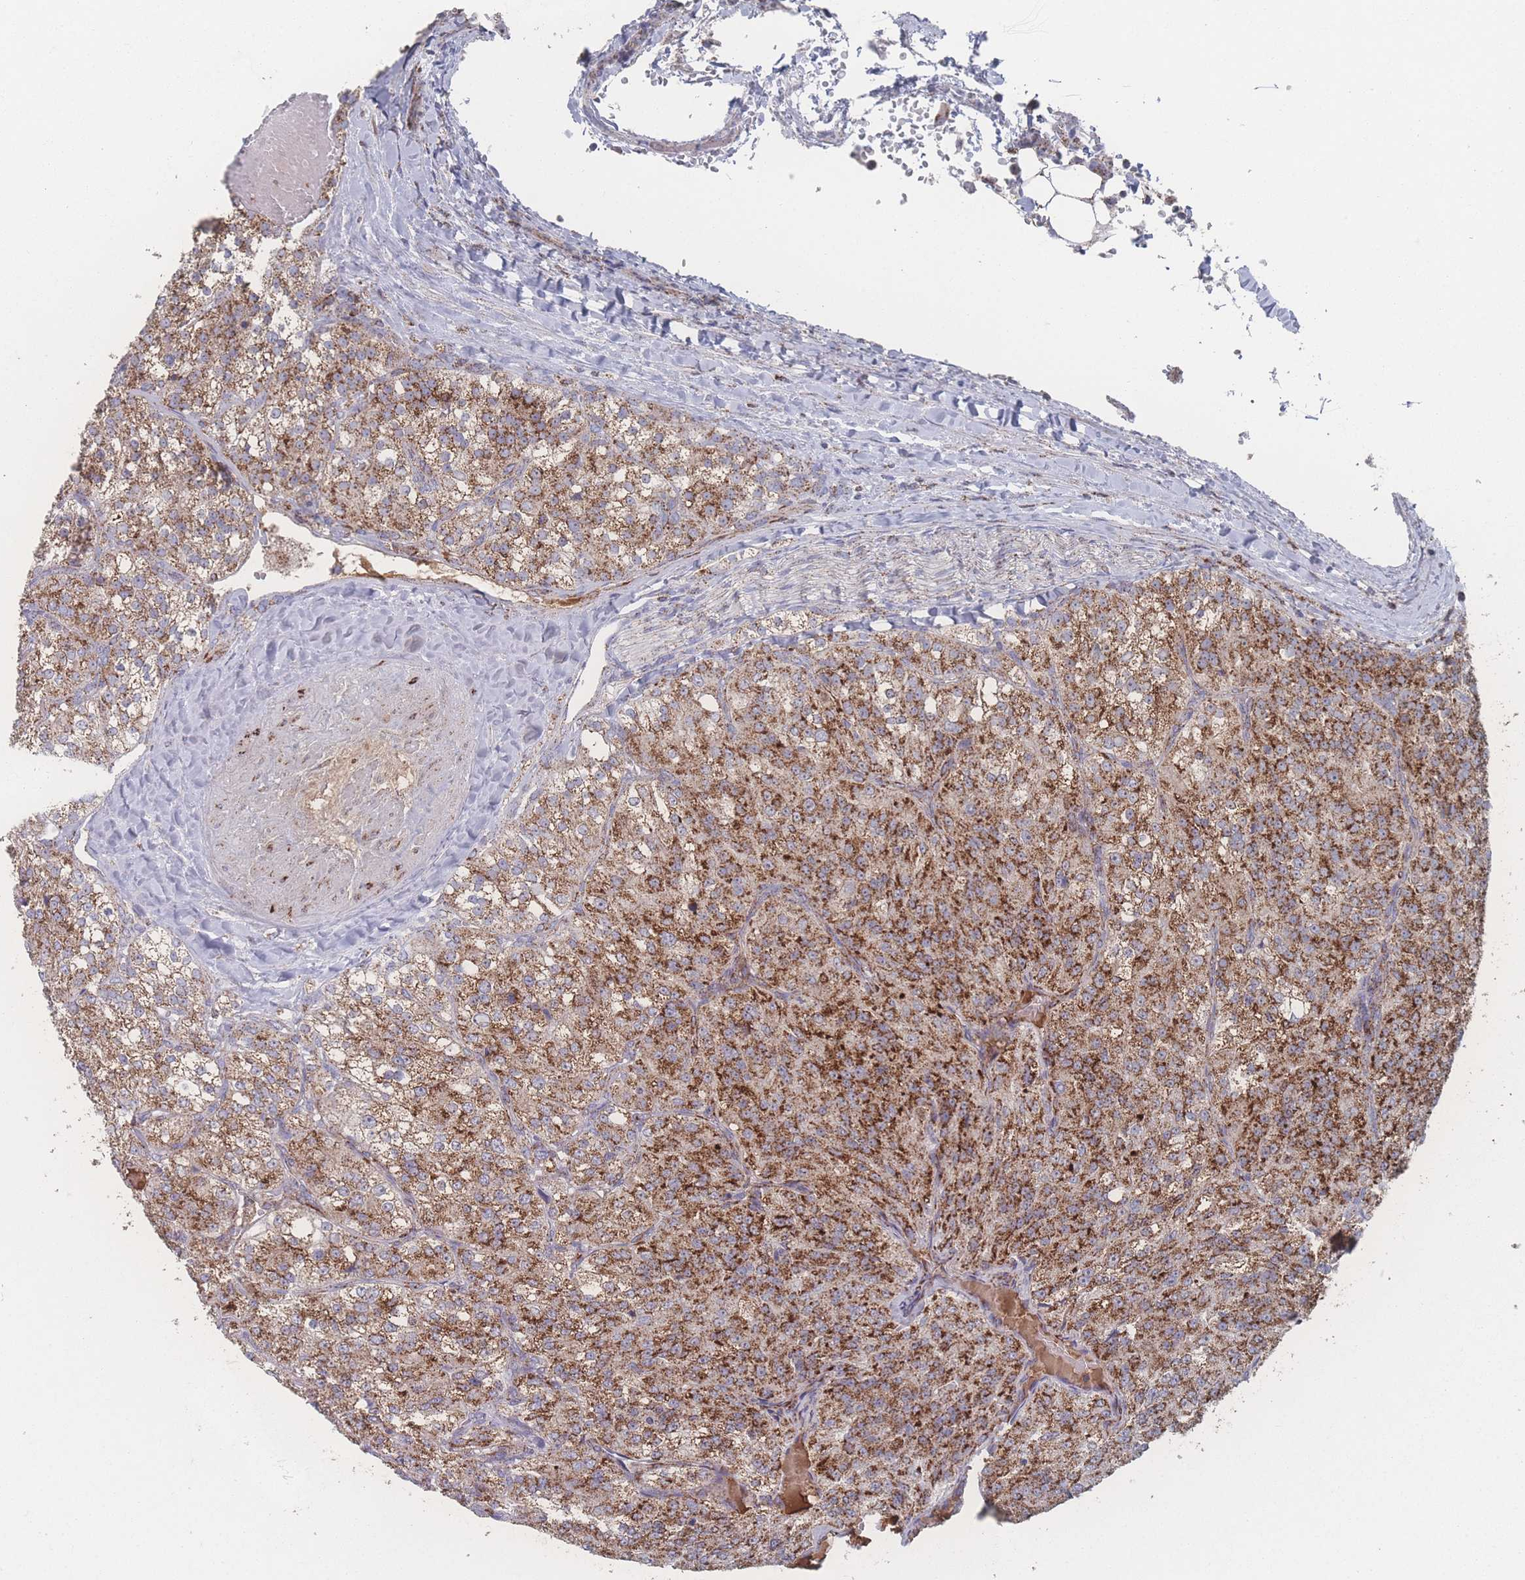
{"staining": {"intensity": "strong", "quantity": ">75%", "location": "cytoplasmic/membranous"}, "tissue": "renal cancer", "cell_type": "Tumor cells", "image_type": "cancer", "snomed": [{"axis": "morphology", "description": "Adenocarcinoma, NOS"}, {"axis": "topography", "description": "Kidney"}], "caption": "Tumor cells display strong cytoplasmic/membranous staining in approximately >75% of cells in renal cancer. The staining was performed using DAB (3,3'-diaminobenzidine) to visualize the protein expression in brown, while the nuclei were stained in blue with hematoxylin (Magnification: 20x).", "gene": "PEX14", "patient": {"sex": "female", "age": 63}}